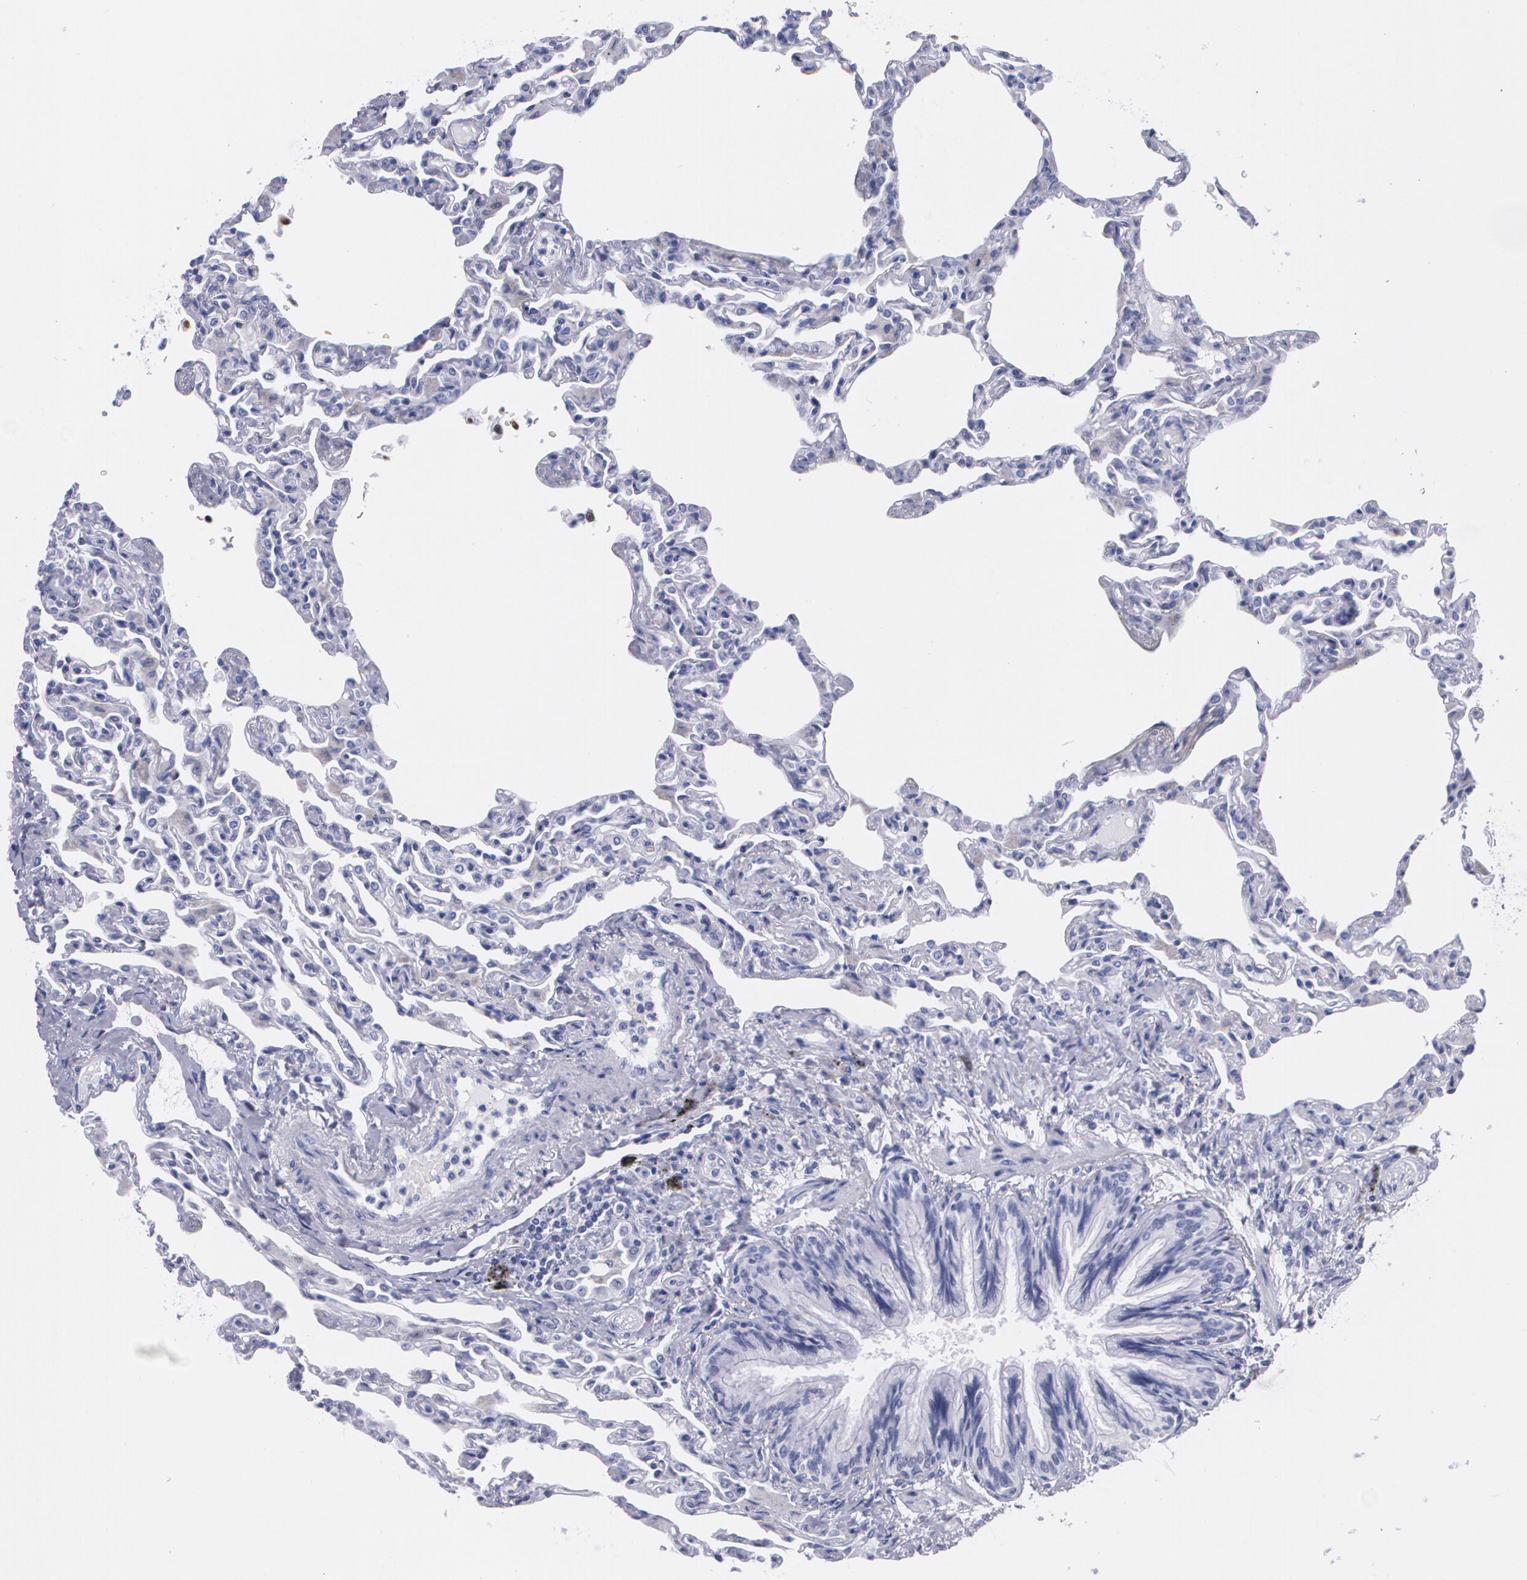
{"staining": {"intensity": "negative", "quantity": "none", "location": "none"}, "tissue": "lung", "cell_type": "Alveolar cells", "image_type": "normal", "snomed": [{"axis": "morphology", "description": "Normal tissue, NOS"}, {"axis": "topography", "description": "Lung"}], "caption": "The immunohistochemistry photomicrograph has no significant expression in alveolar cells of lung. The staining was performed using DAB (3,3'-diaminobenzidine) to visualize the protein expression in brown, while the nuclei were stained in blue with hematoxylin (Magnification: 20x).", "gene": "TP53", "patient": {"sex": "female", "age": 49}}